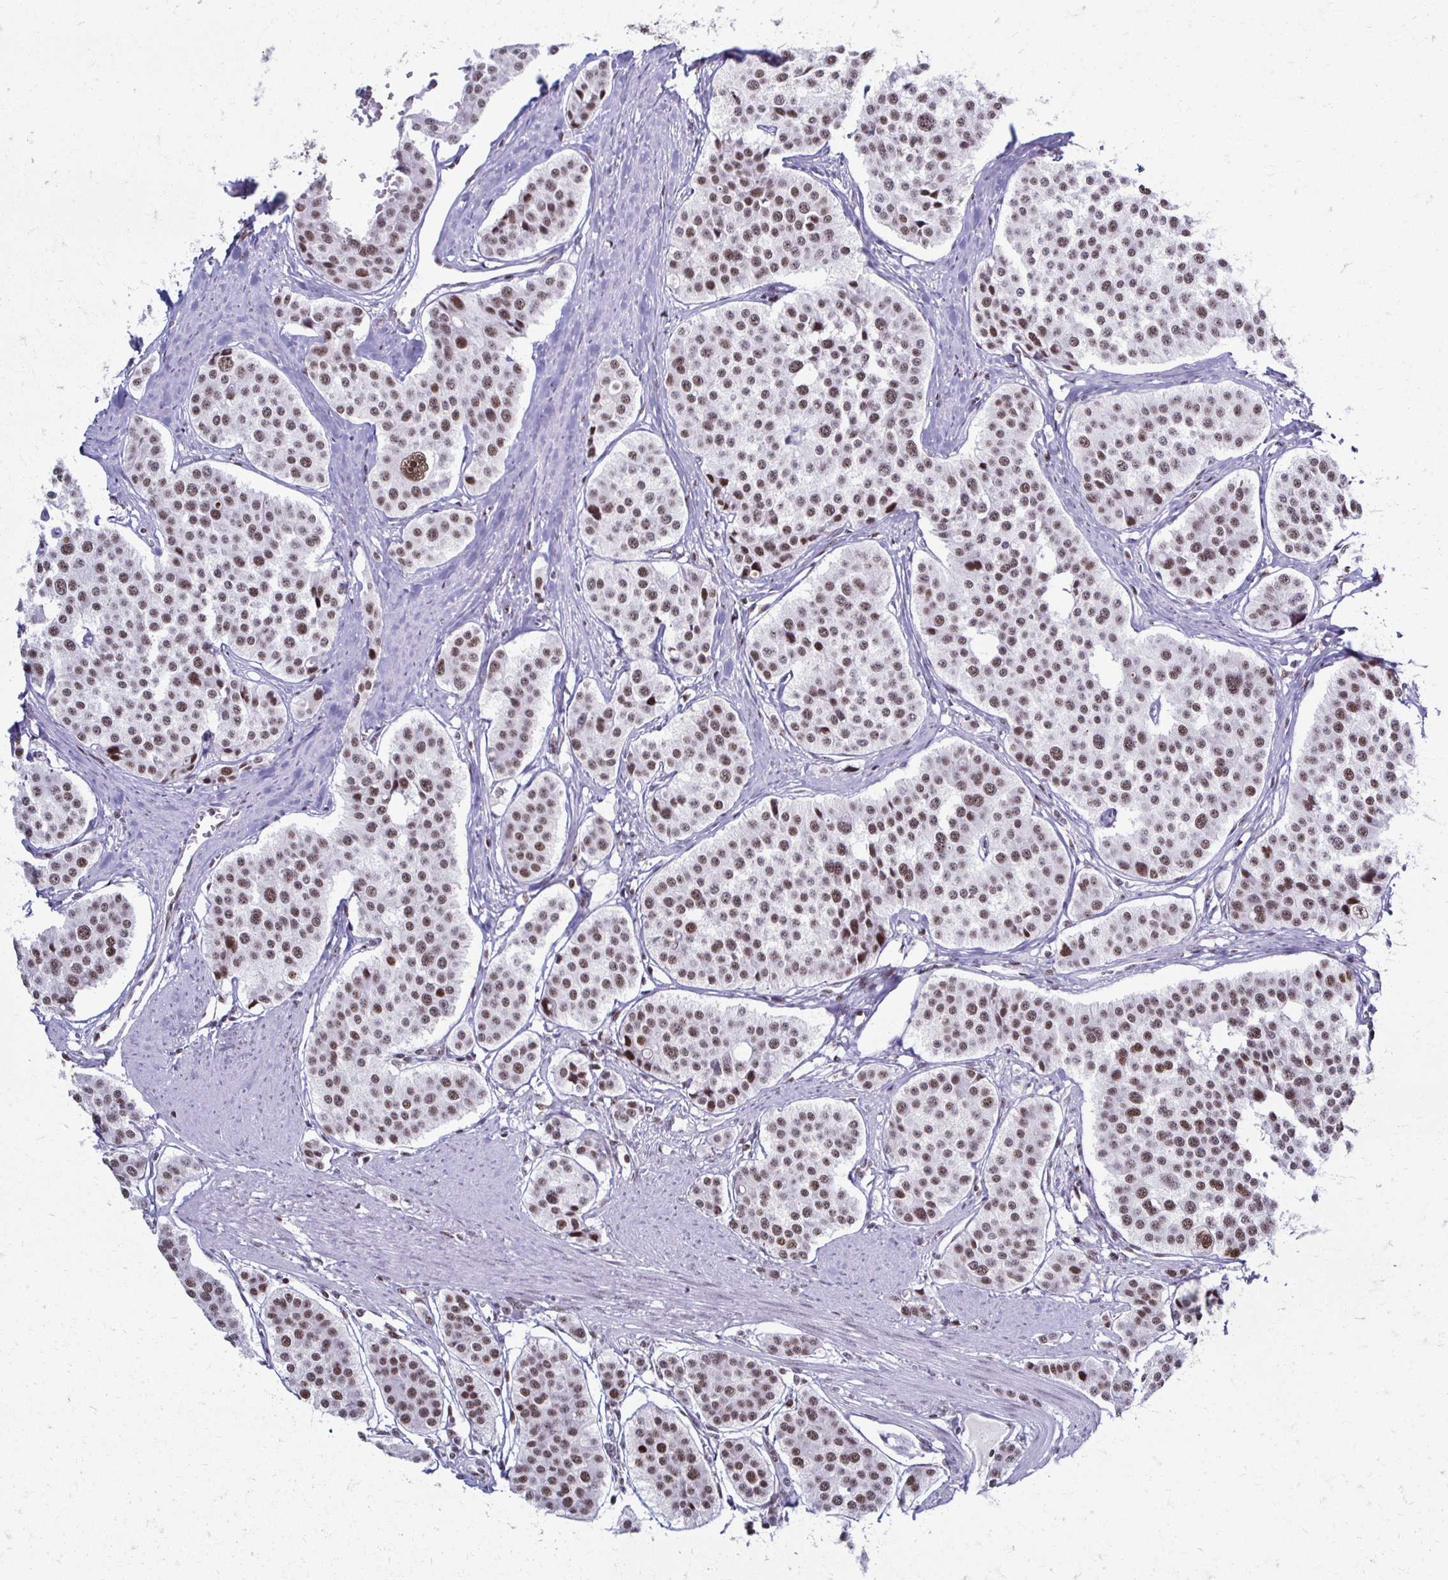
{"staining": {"intensity": "moderate", "quantity": ">75%", "location": "nuclear"}, "tissue": "carcinoid", "cell_type": "Tumor cells", "image_type": "cancer", "snomed": [{"axis": "morphology", "description": "Carcinoid, malignant, NOS"}, {"axis": "topography", "description": "Small intestine"}], "caption": "Moderate nuclear expression for a protein is identified in approximately >75% of tumor cells of carcinoid (malignant) using IHC.", "gene": "IRF7", "patient": {"sex": "male", "age": 60}}